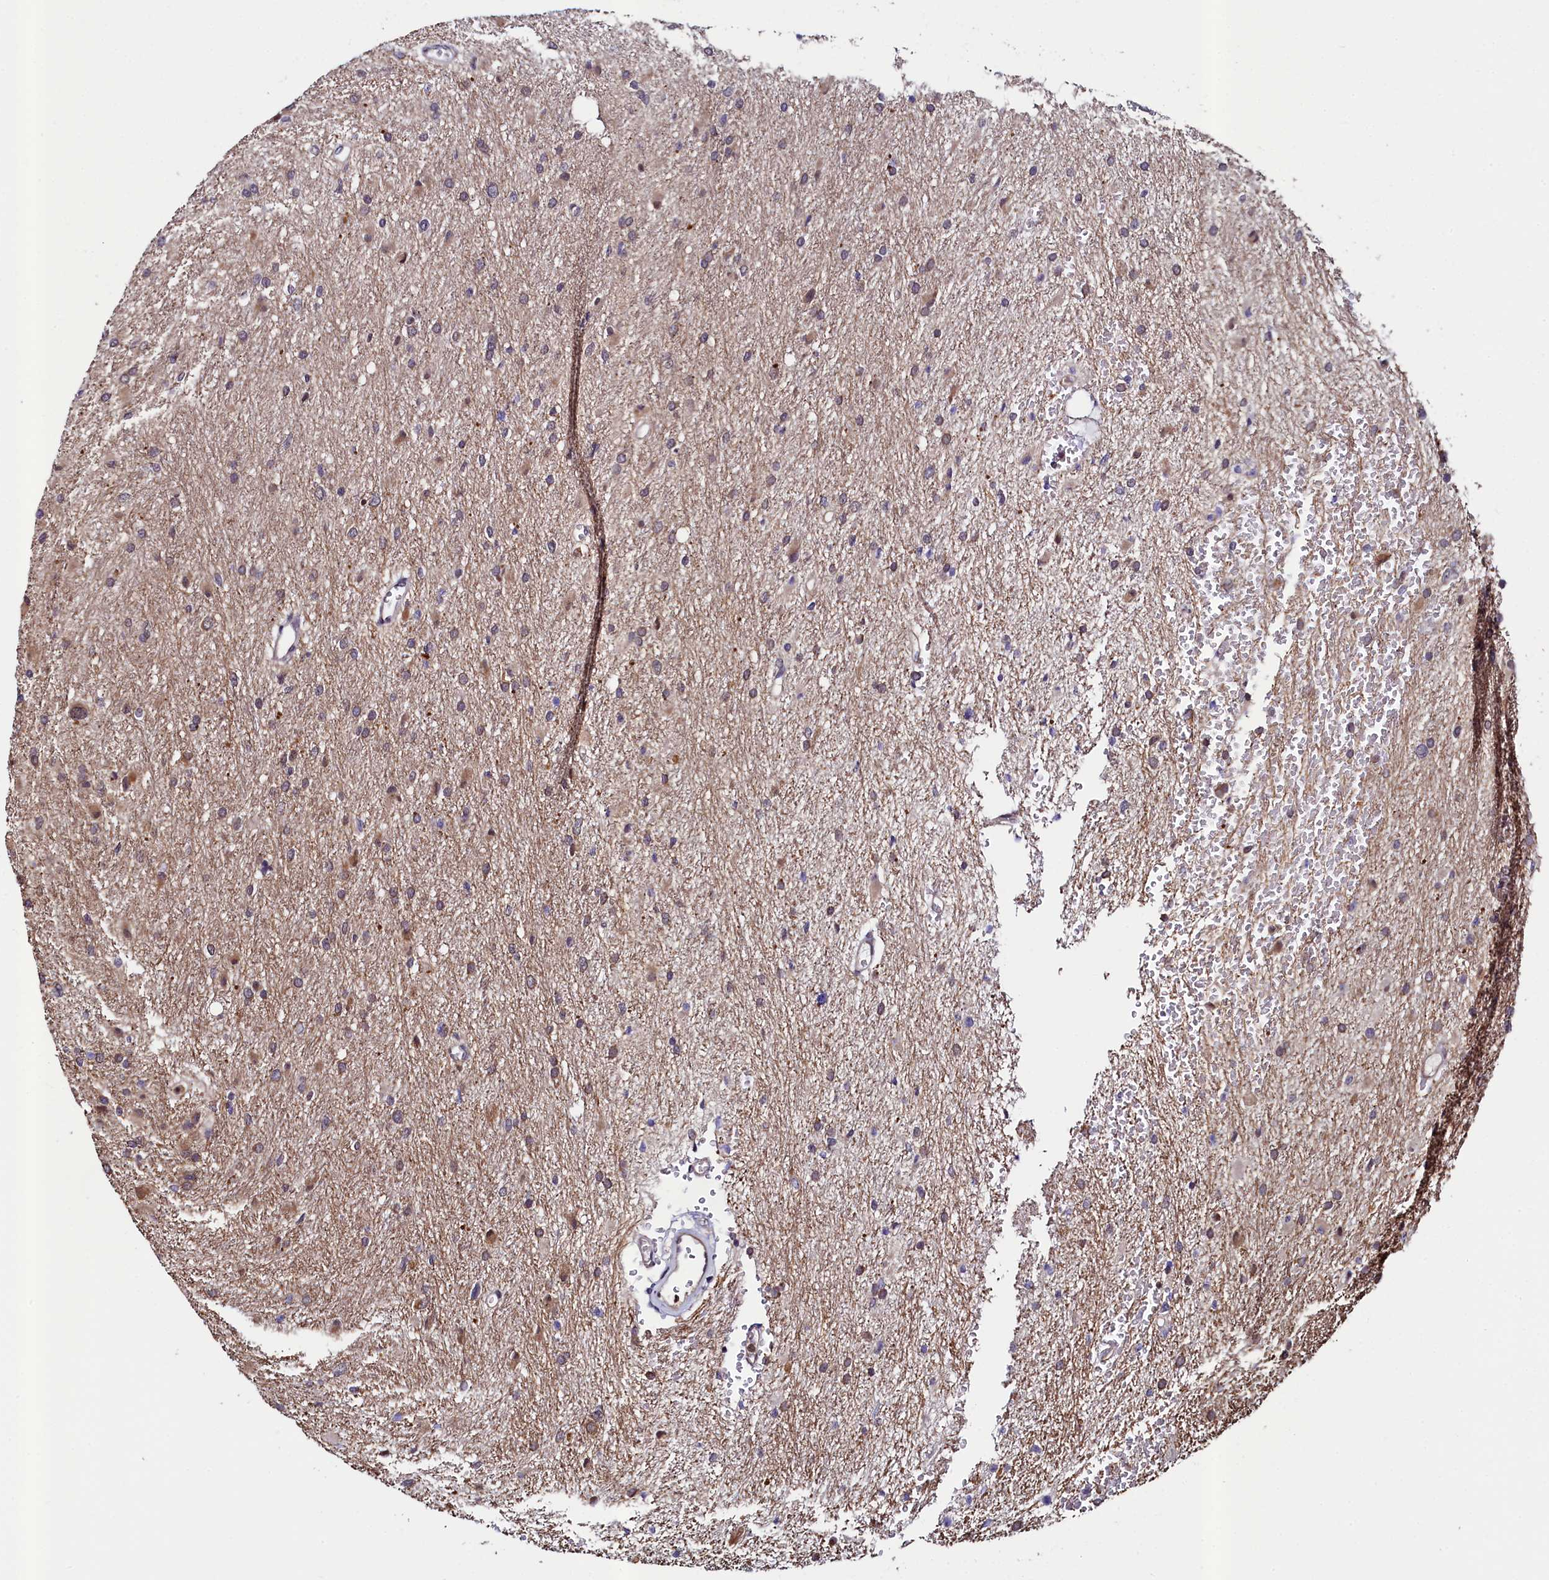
{"staining": {"intensity": "weak", "quantity": "25%-75%", "location": "cytoplasmic/membranous"}, "tissue": "glioma", "cell_type": "Tumor cells", "image_type": "cancer", "snomed": [{"axis": "morphology", "description": "Glioma, malignant, High grade"}, {"axis": "topography", "description": "Cerebral cortex"}], "caption": "Immunohistochemical staining of high-grade glioma (malignant) demonstrates low levels of weak cytoplasmic/membranous staining in about 25%-75% of tumor cells.", "gene": "LEO1", "patient": {"sex": "female", "age": 36}}